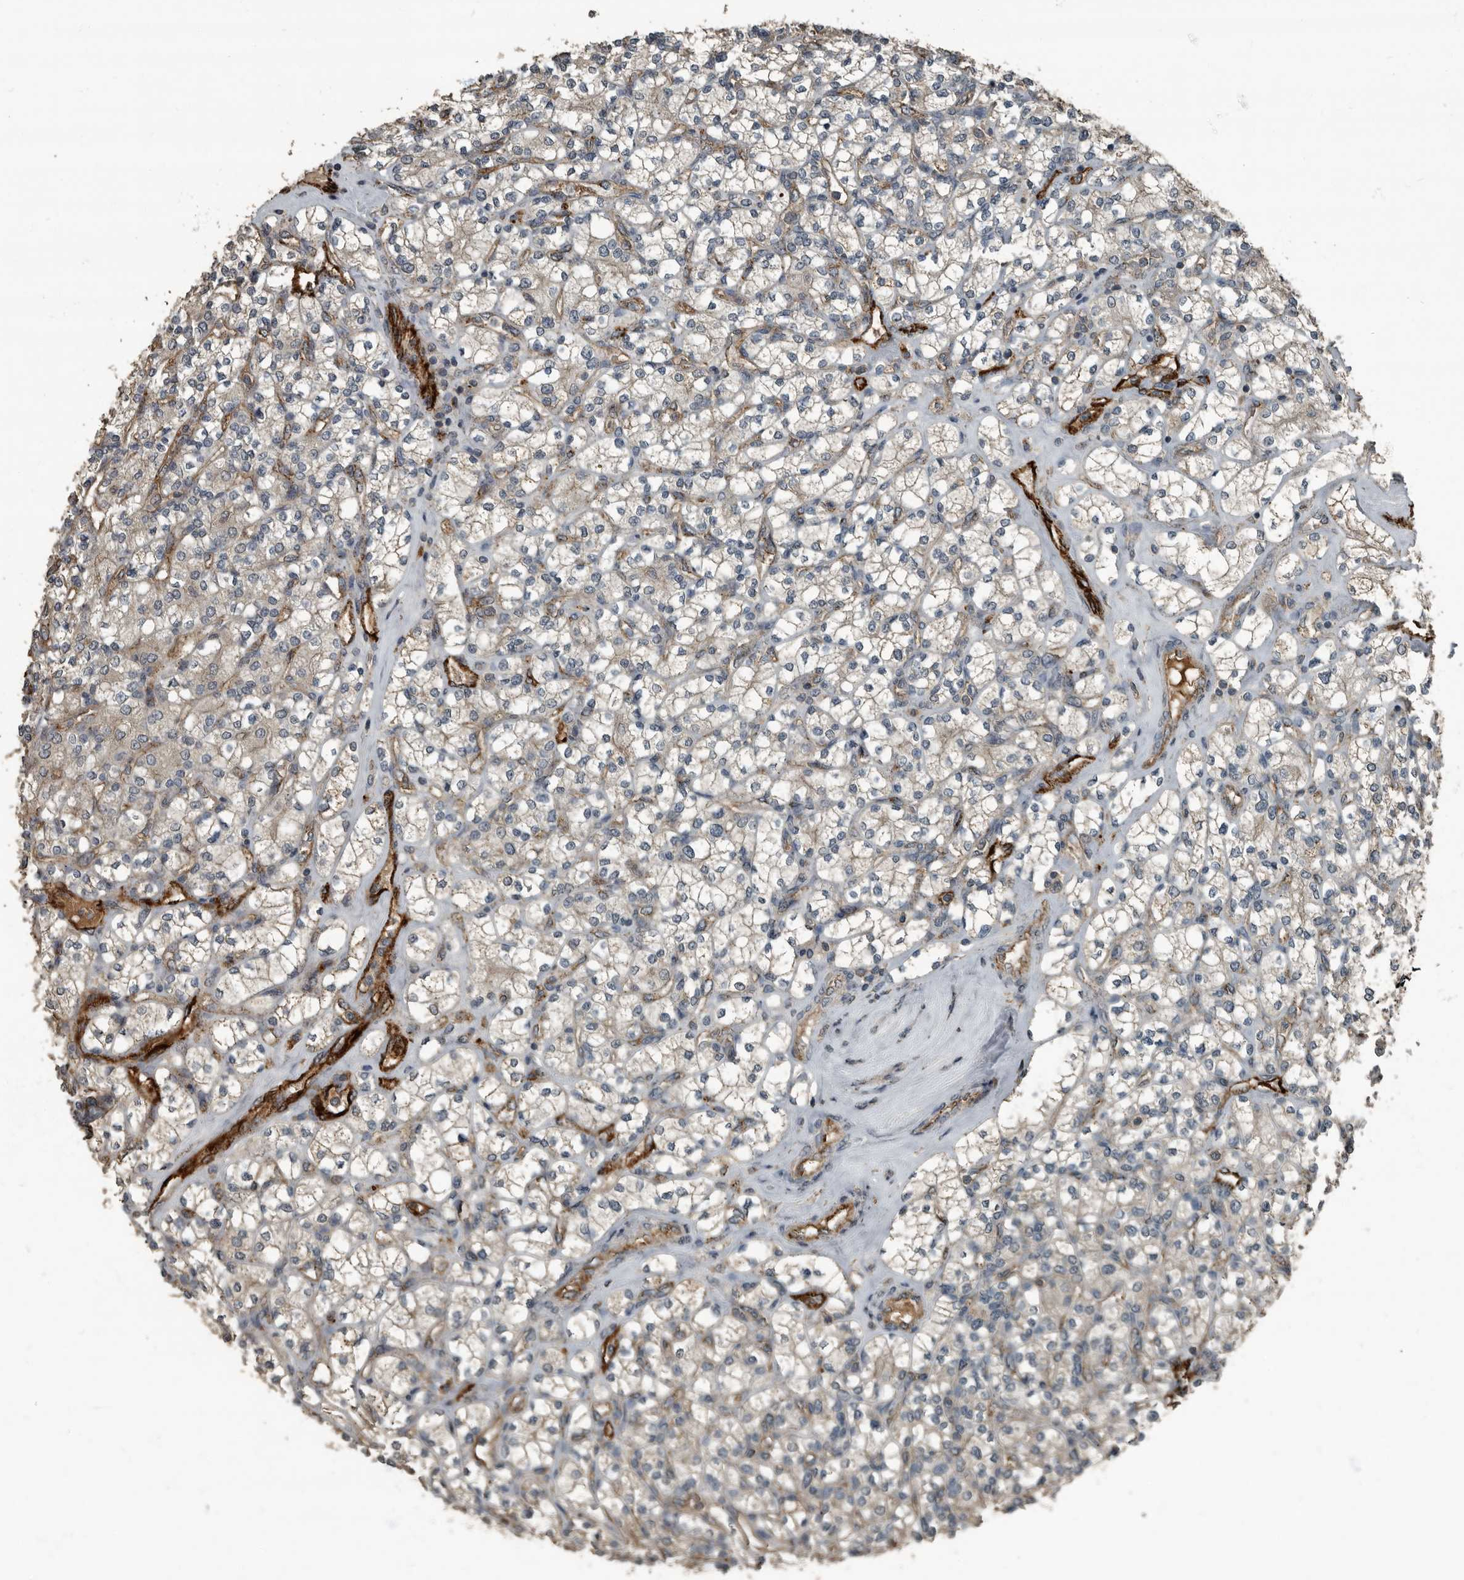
{"staining": {"intensity": "negative", "quantity": "none", "location": "none"}, "tissue": "renal cancer", "cell_type": "Tumor cells", "image_type": "cancer", "snomed": [{"axis": "morphology", "description": "Adenocarcinoma, NOS"}, {"axis": "topography", "description": "Kidney"}], "caption": "Image shows no significant protein positivity in tumor cells of renal cancer.", "gene": "IL15RA", "patient": {"sex": "male", "age": 77}}